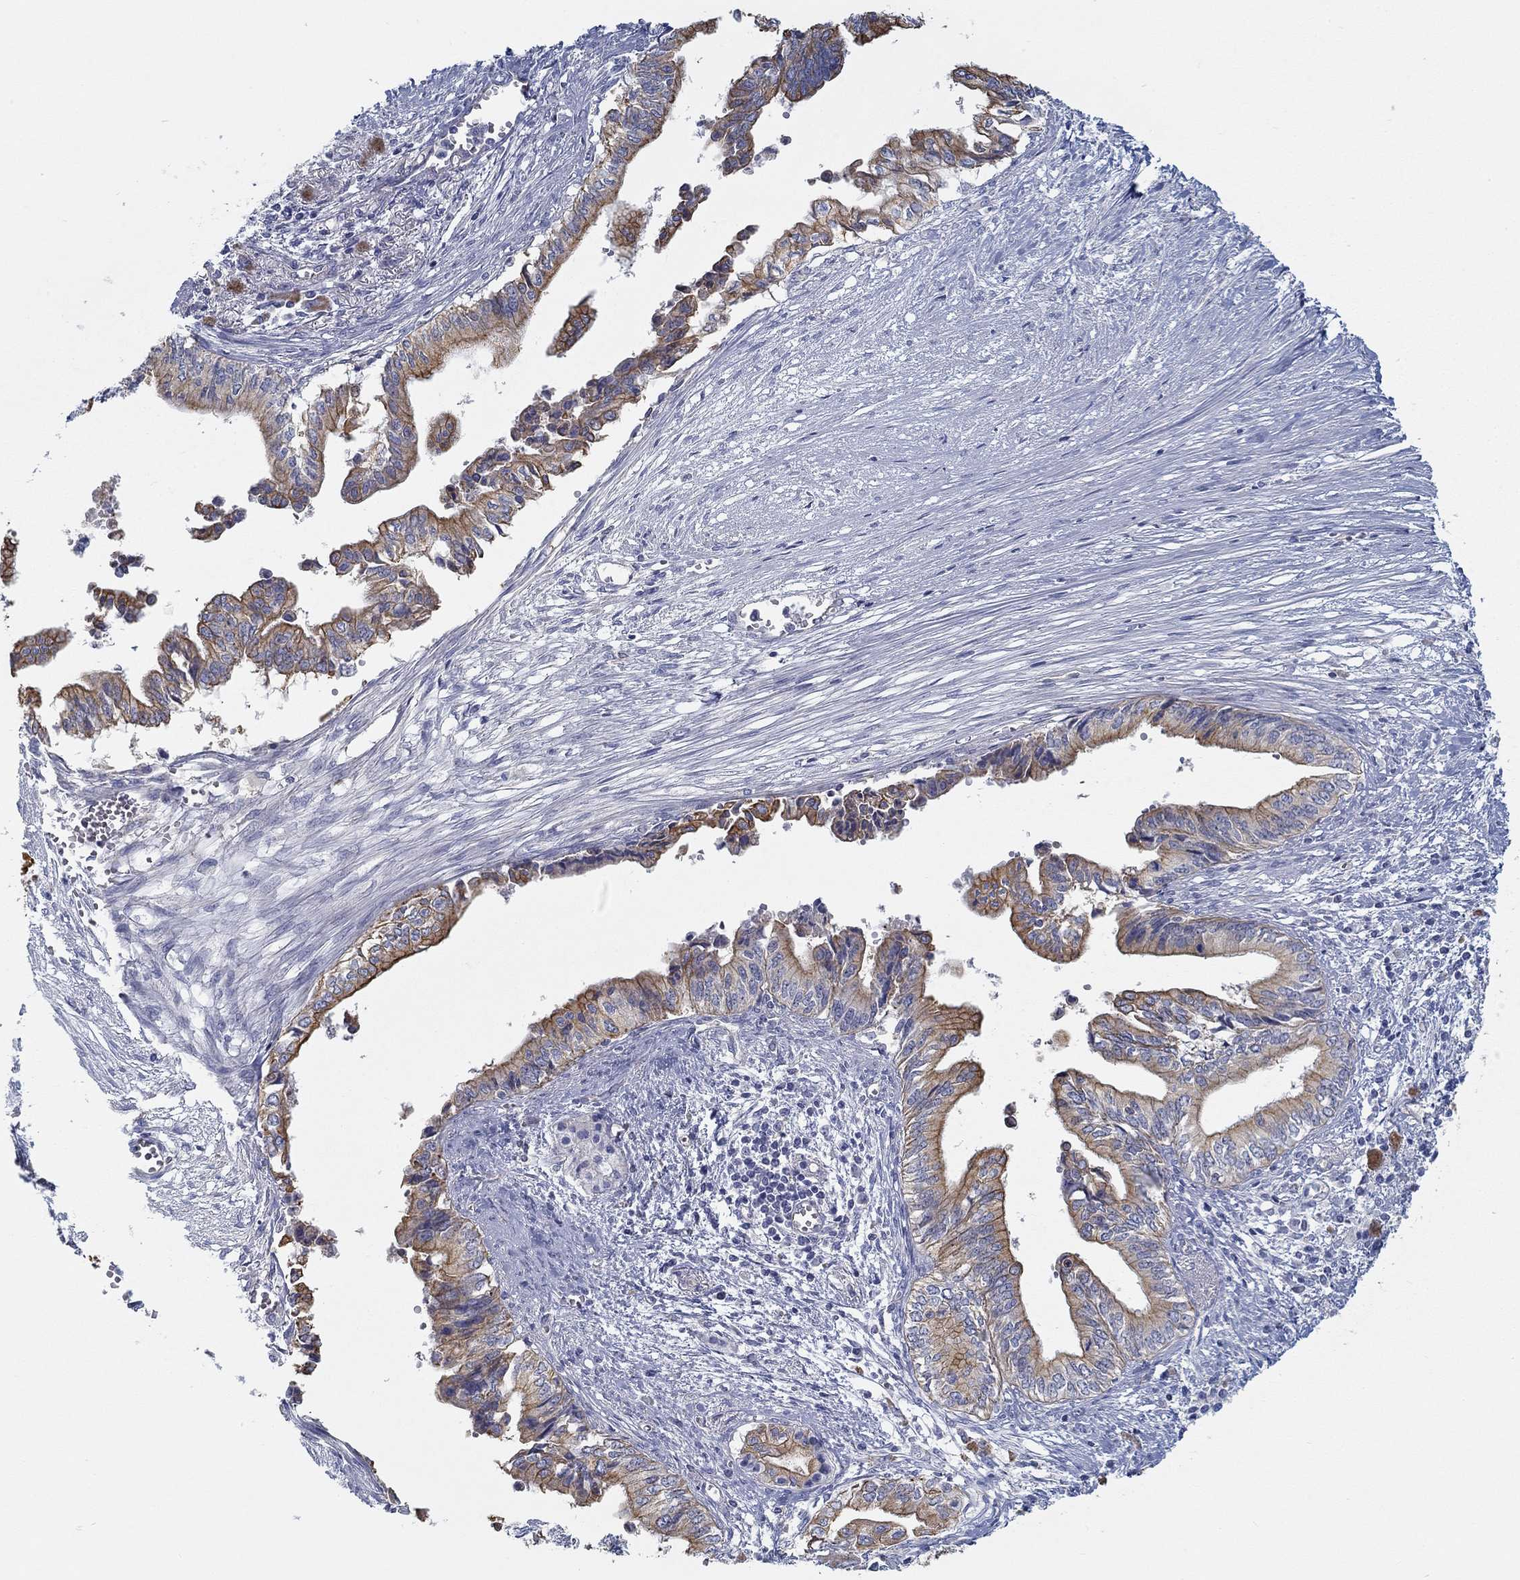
{"staining": {"intensity": "moderate", "quantity": ">75%", "location": "cytoplasmic/membranous"}, "tissue": "pancreatic cancer", "cell_type": "Tumor cells", "image_type": "cancer", "snomed": [{"axis": "morphology", "description": "Adenocarcinoma, NOS"}, {"axis": "topography", "description": "Pancreas"}], "caption": "Pancreatic cancer (adenocarcinoma) stained for a protein (brown) displays moderate cytoplasmic/membranous positive expression in approximately >75% of tumor cells.", "gene": "BBOF1", "patient": {"sex": "female", "age": 61}}